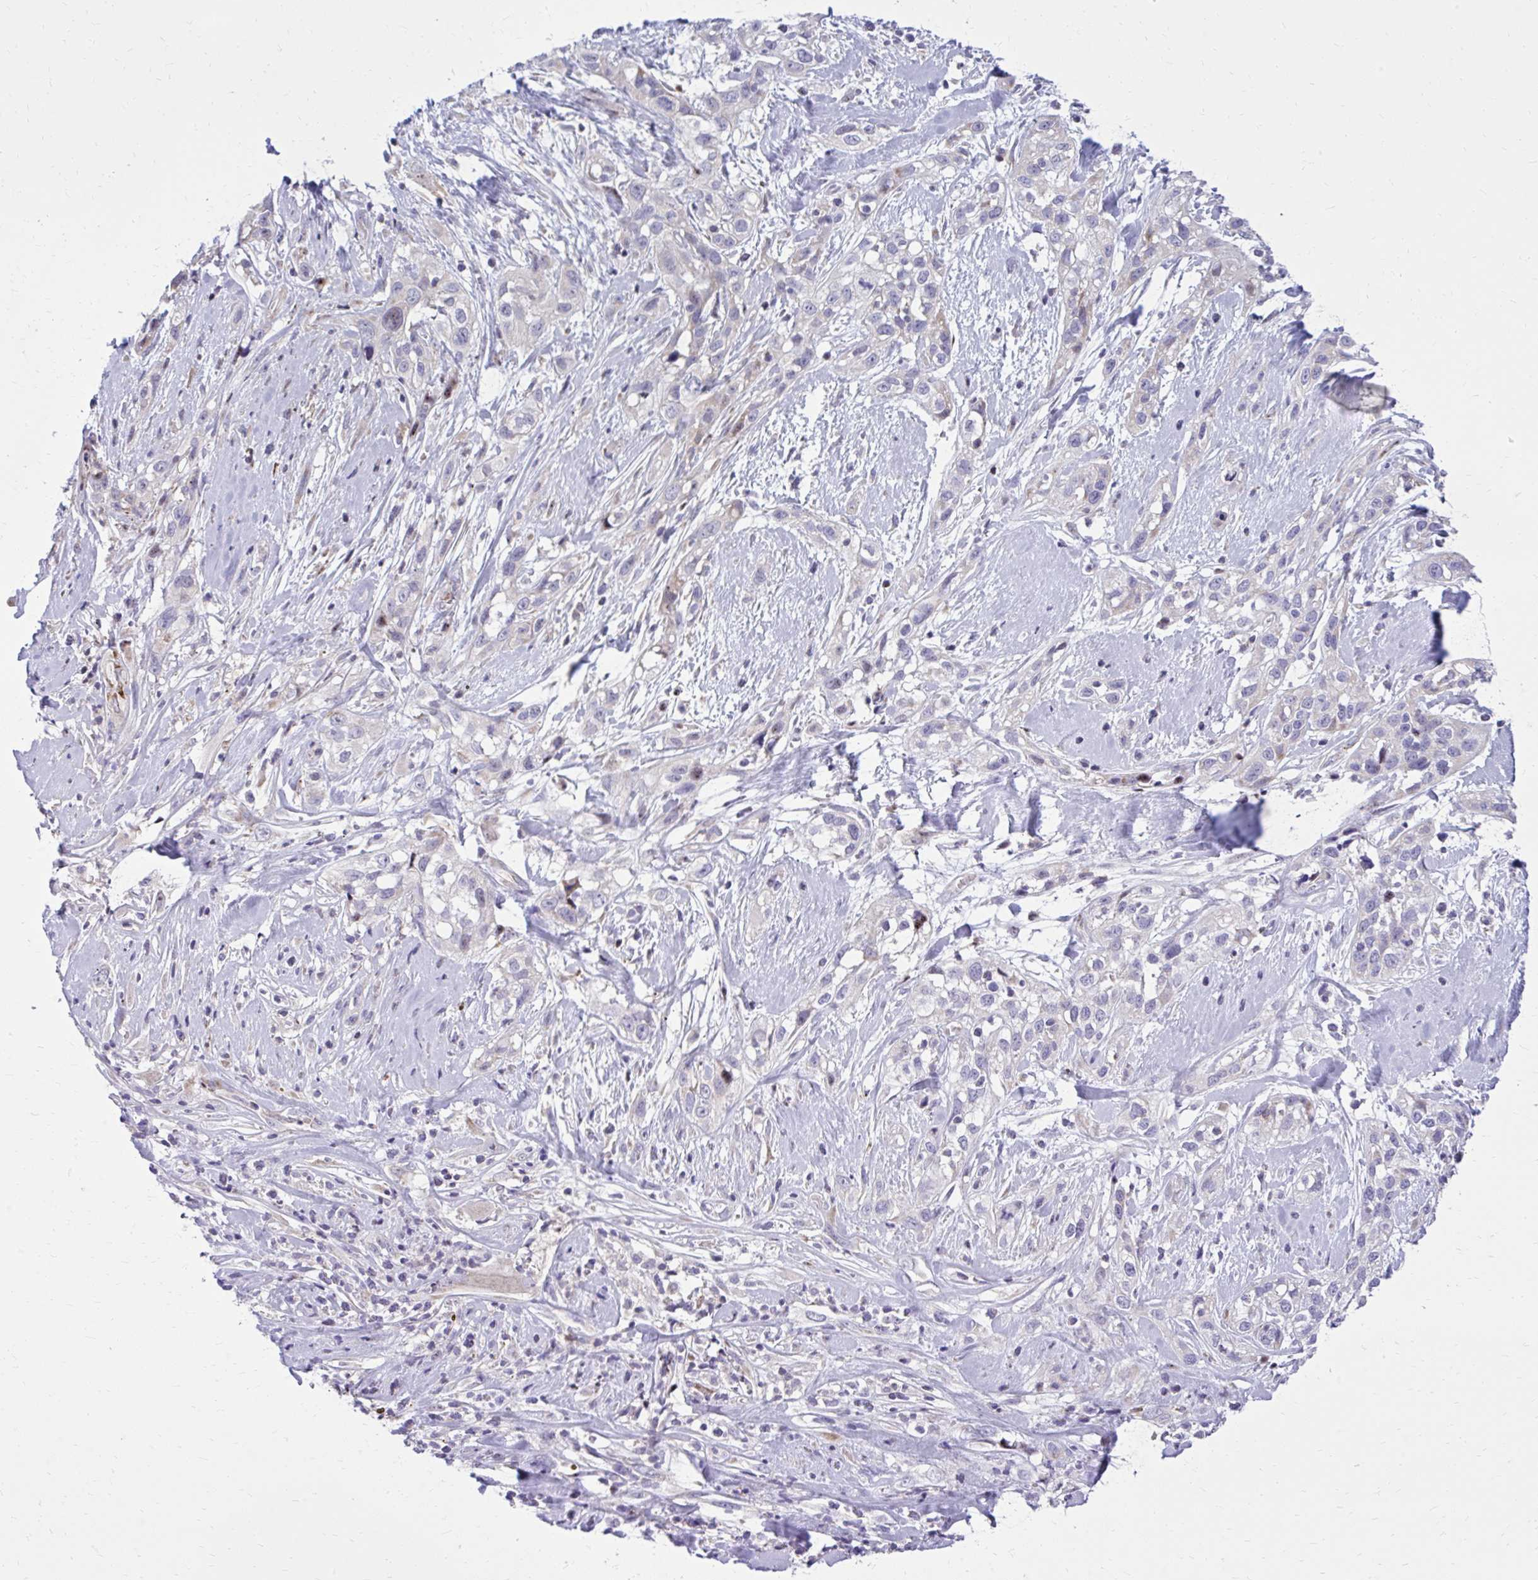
{"staining": {"intensity": "negative", "quantity": "none", "location": "none"}, "tissue": "skin cancer", "cell_type": "Tumor cells", "image_type": "cancer", "snomed": [{"axis": "morphology", "description": "Squamous cell carcinoma, NOS"}, {"axis": "topography", "description": "Skin"}], "caption": "Immunohistochemical staining of skin squamous cell carcinoma reveals no significant staining in tumor cells.", "gene": "GPRIN3", "patient": {"sex": "male", "age": 82}}